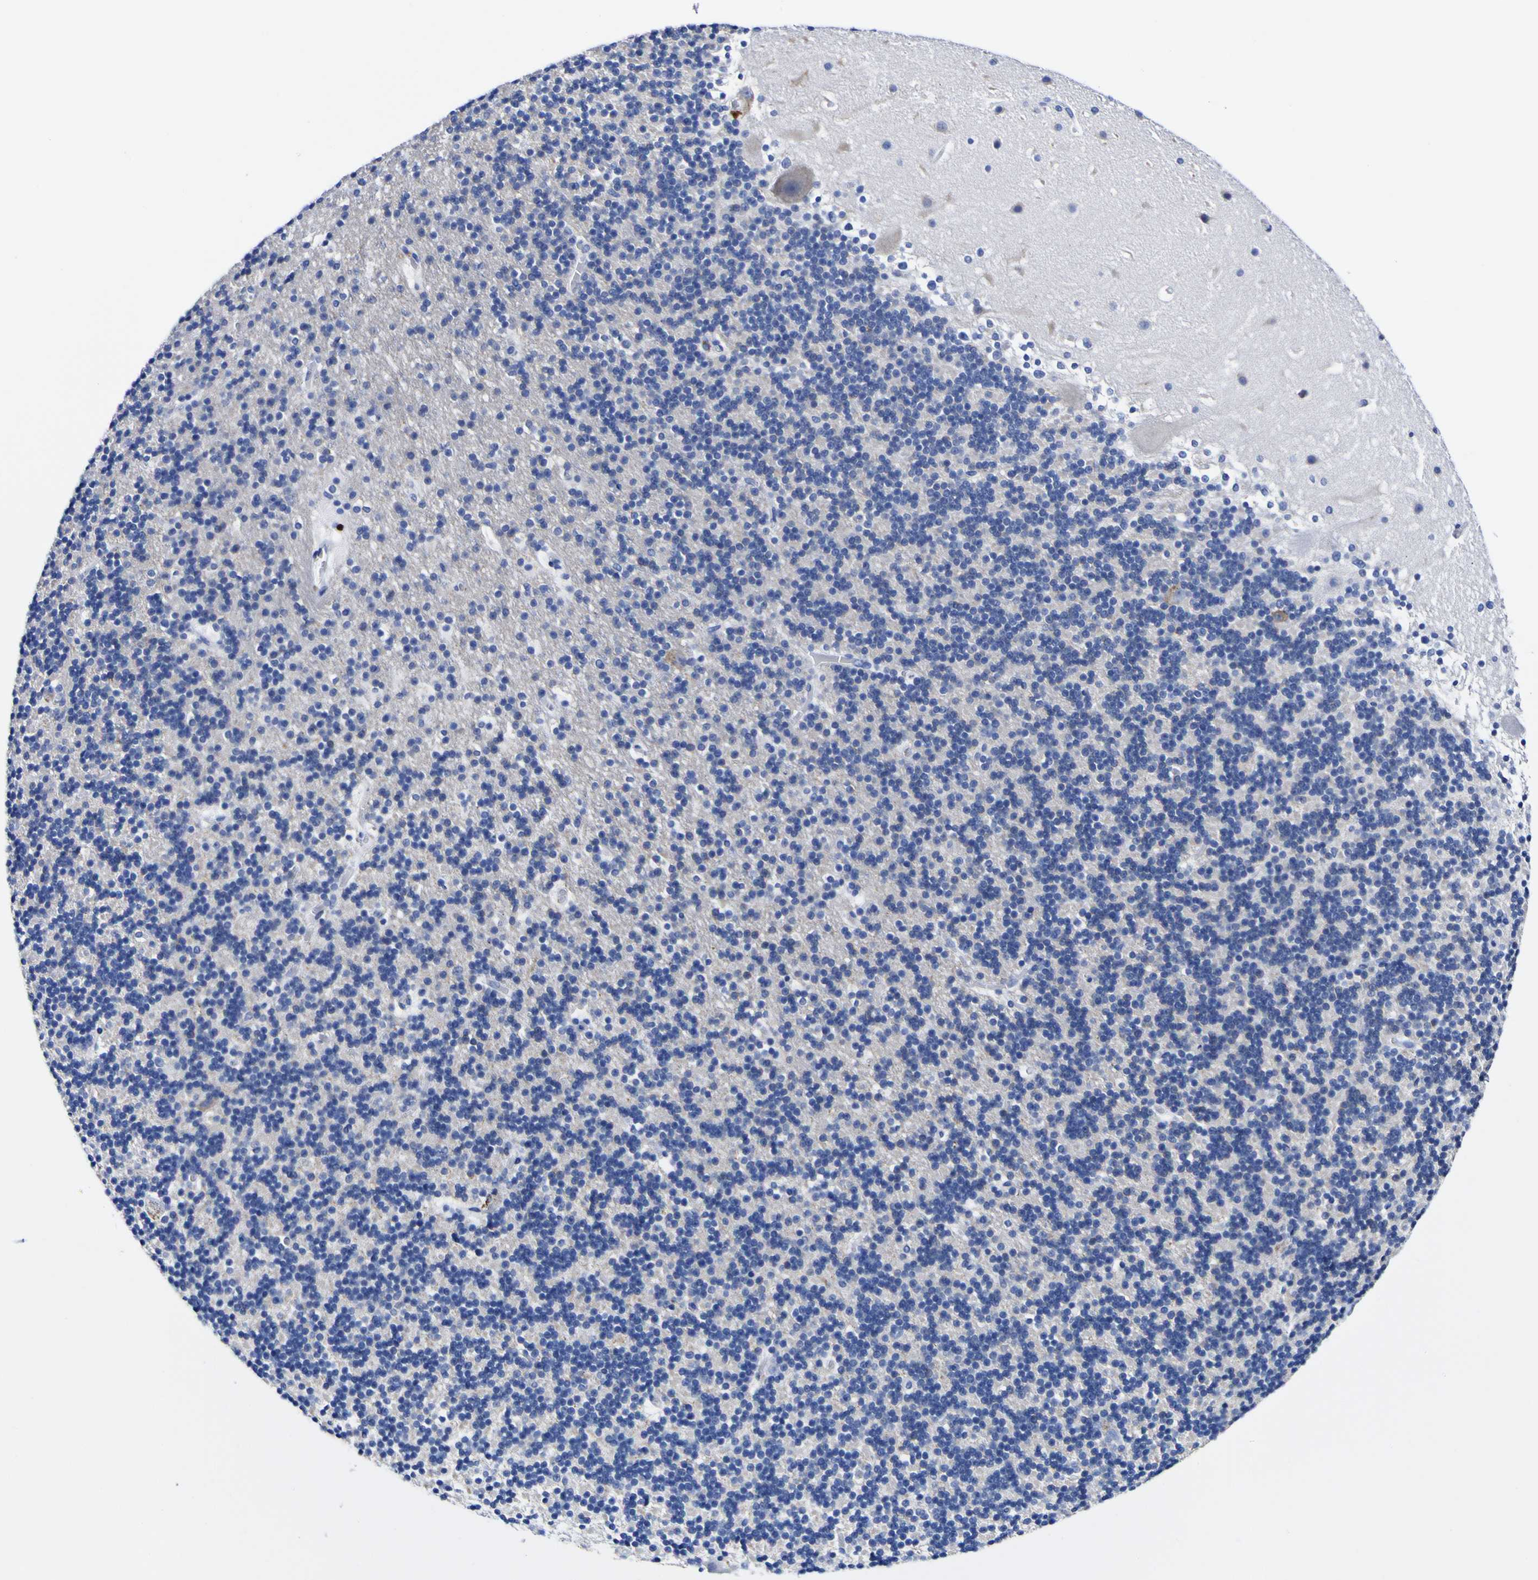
{"staining": {"intensity": "negative", "quantity": "none", "location": "none"}, "tissue": "cerebellum", "cell_type": "Cells in granular layer", "image_type": "normal", "snomed": [{"axis": "morphology", "description": "Normal tissue, NOS"}, {"axis": "topography", "description": "Cerebellum"}], "caption": "This is an immunohistochemistry (IHC) histopathology image of benign human cerebellum. There is no positivity in cells in granular layer.", "gene": "HLA", "patient": {"sex": "male", "age": 45}}